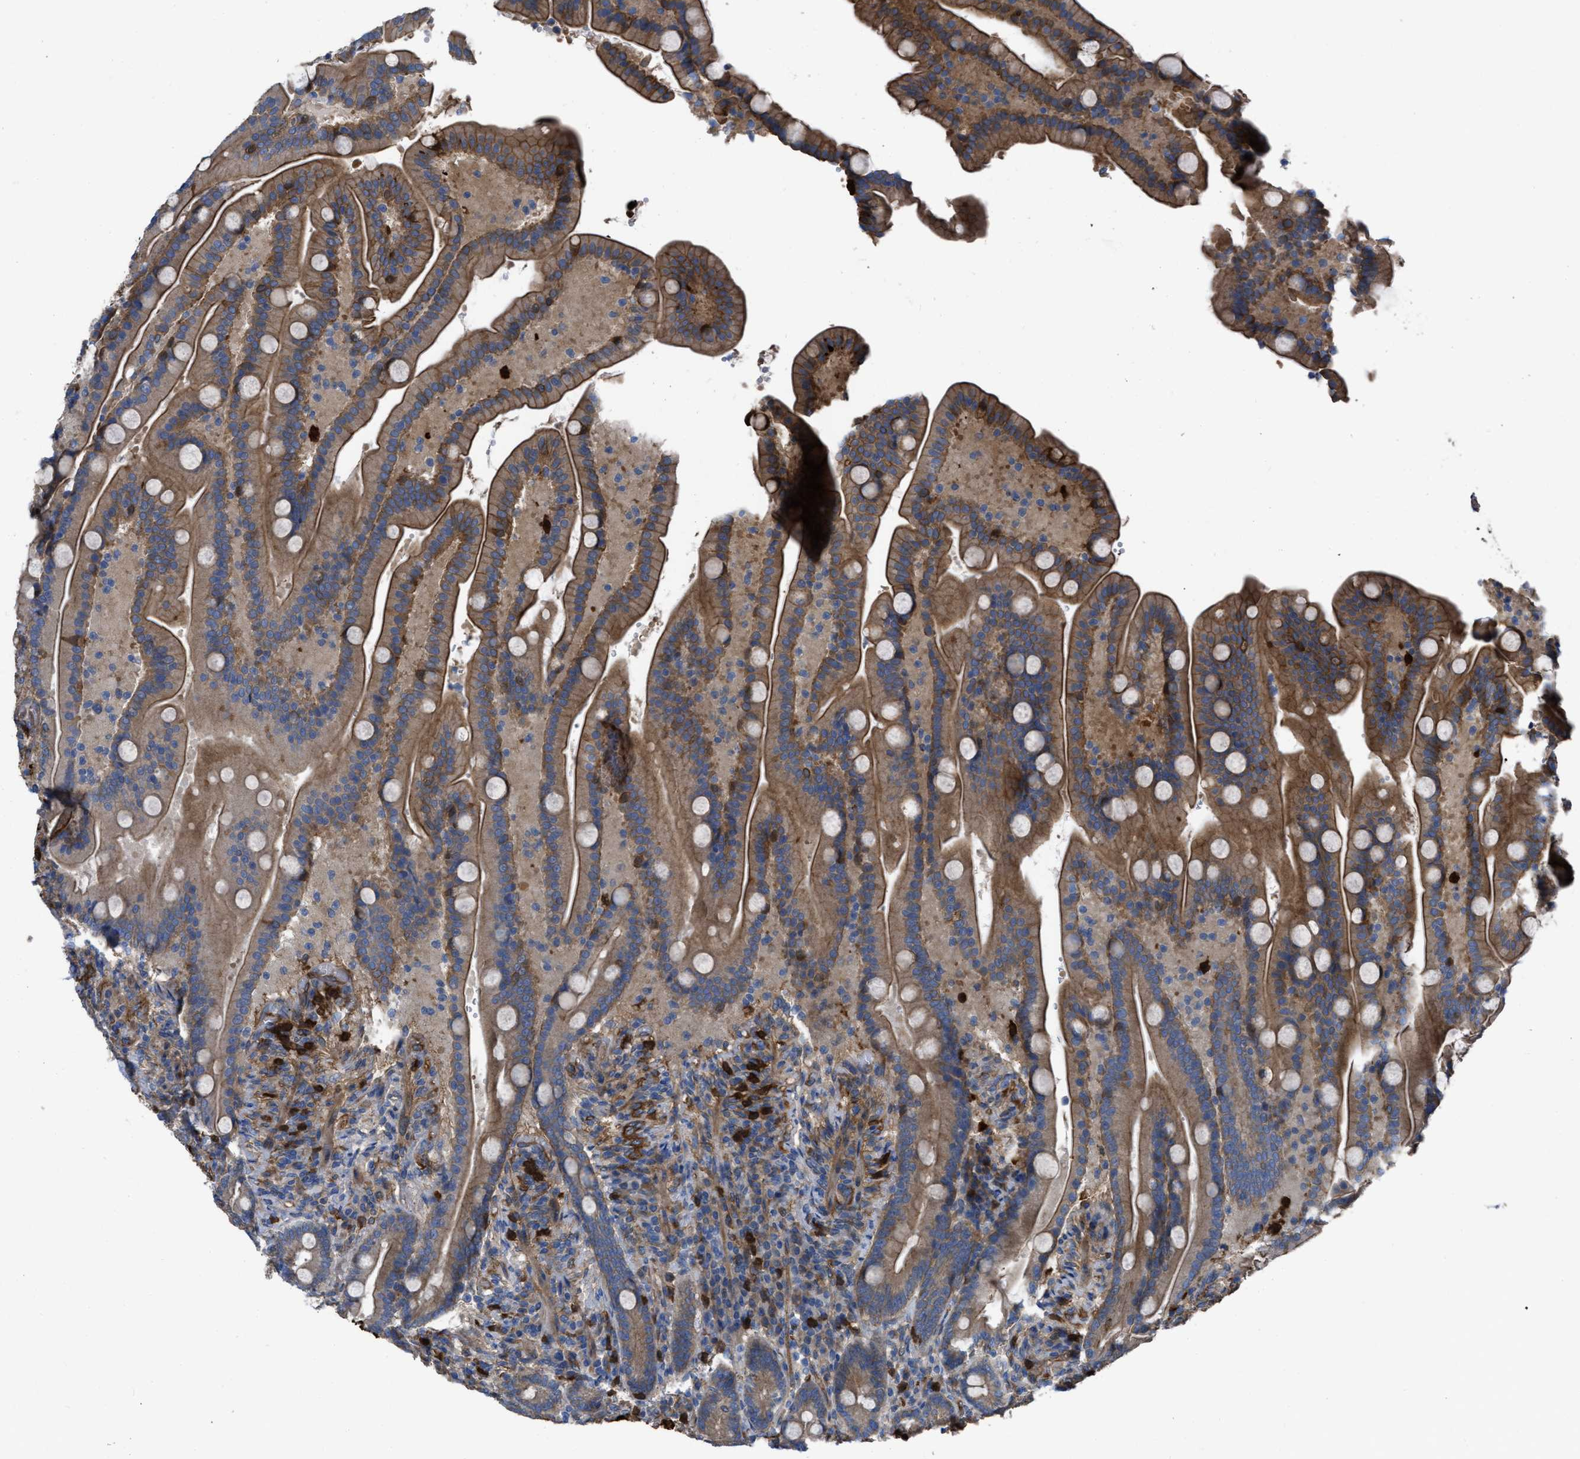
{"staining": {"intensity": "moderate", "quantity": ">75%", "location": "cytoplasmic/membranous"}, "tissue": "duodenum", "cell_type": "Glandular cells", "image_type": "normal", "snomed": [{"axis": "morphology", "description": "Normal tissue, NOS"}, {"axis": "topography", "description": "Duodenum"}], "caption": "Protein expression by immunohistochemistry (IHC) demonstrates moderate cytoplasmic/membranous positivity in about >75% of glandular cells in unremarkable duodenum.", "gene": "TRIOBP", "patient": {"sex": "male", "age": 54}}